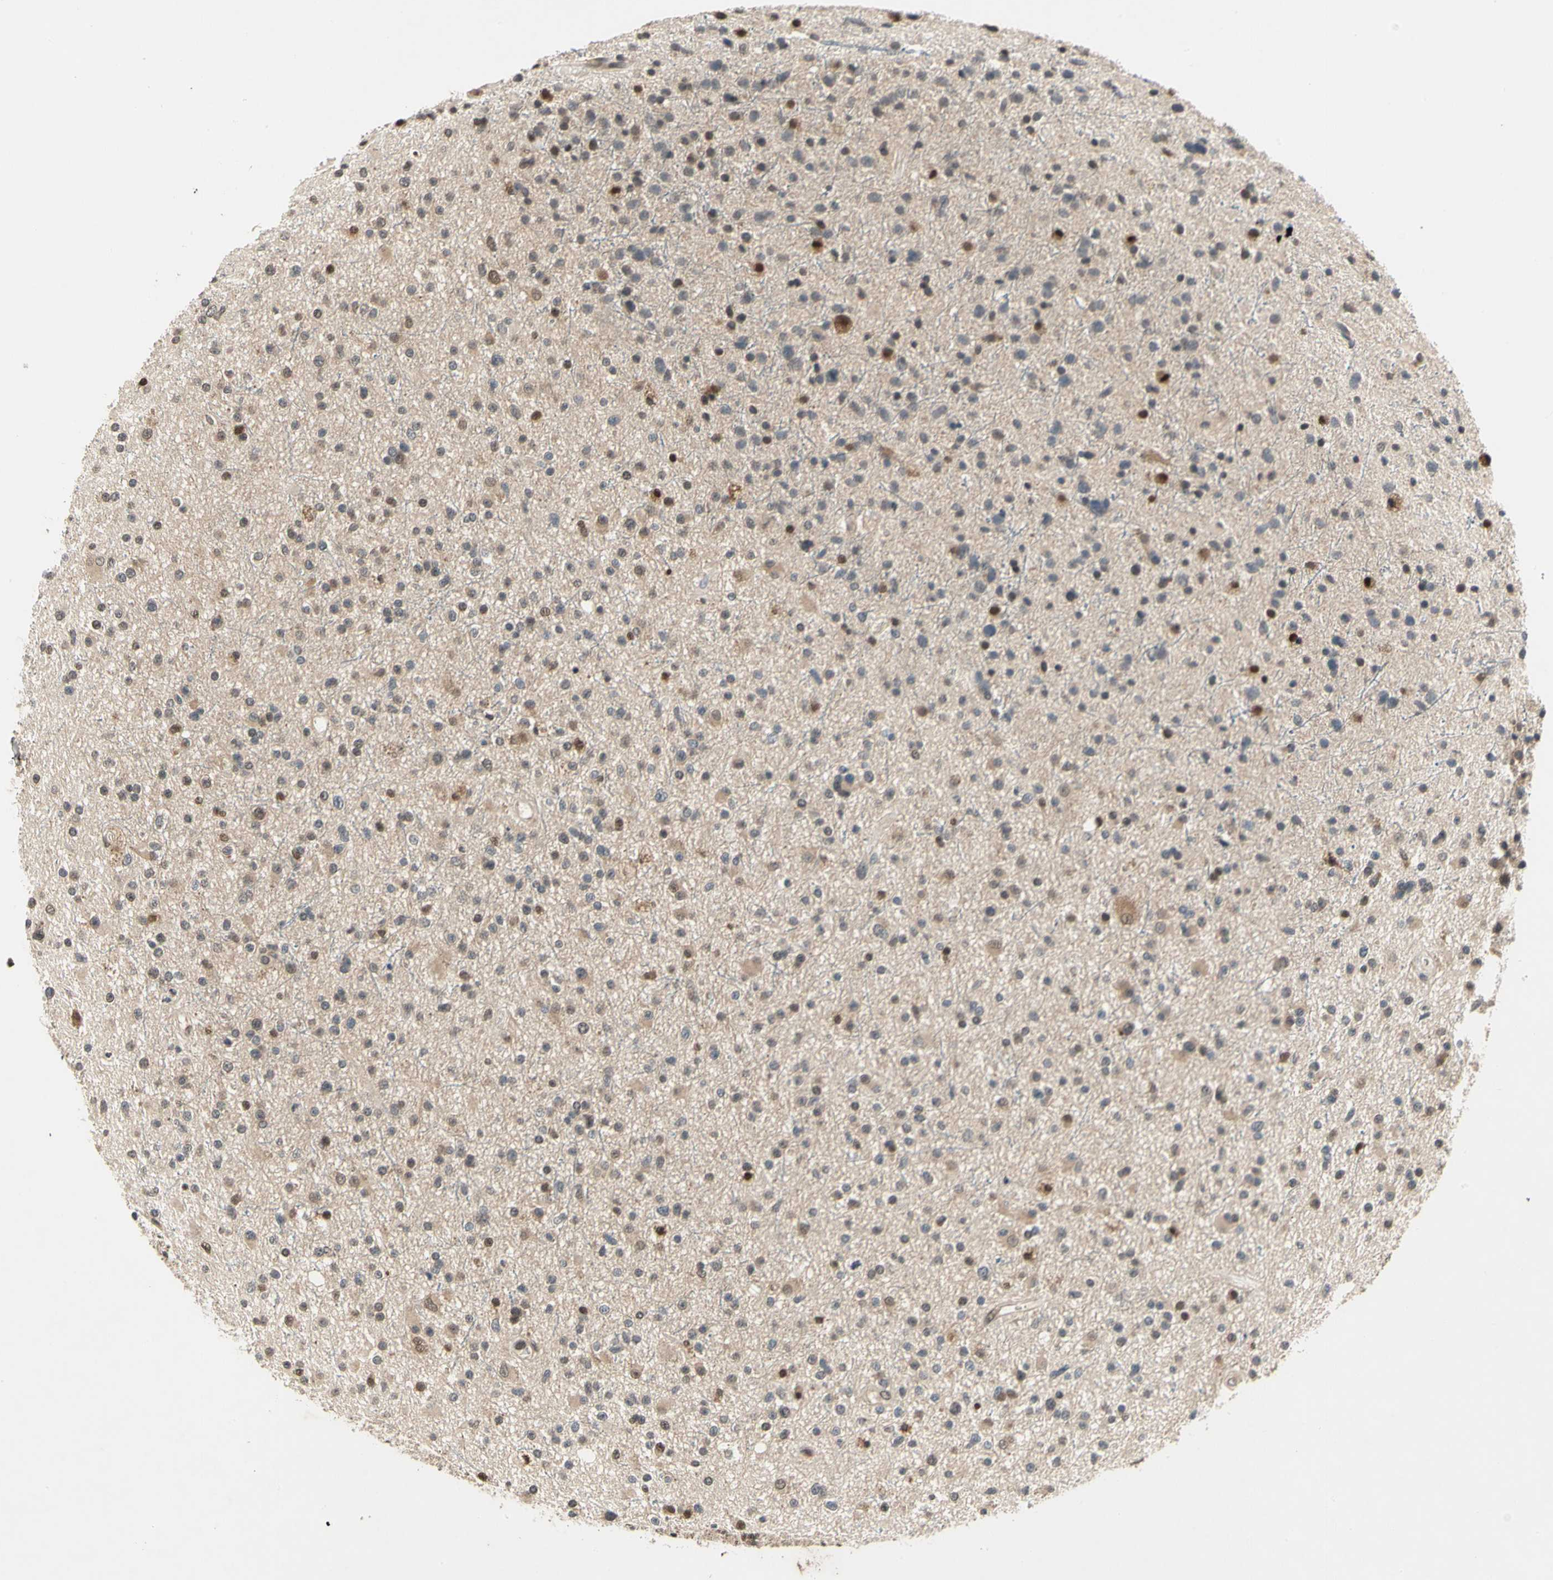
{"staining": {"intensity": "moderate", "quantity": "25%-75%", "location": "nuclear"}, "tissue": "glioma", "cell_type": "Tumor cells", "image_type": "cancer", "snomed": [{"axis": "morphology", "description": "Glioma, malignant, High grade"}, {"axis": "topography", "description": "Brain"}], "caption": "Tumor cells display medium levels of moderate nuclear positivity in about 25%-75% of cells in glioma.", "gene": "GSR", "patient": {"sex": "male", "age": 33}}